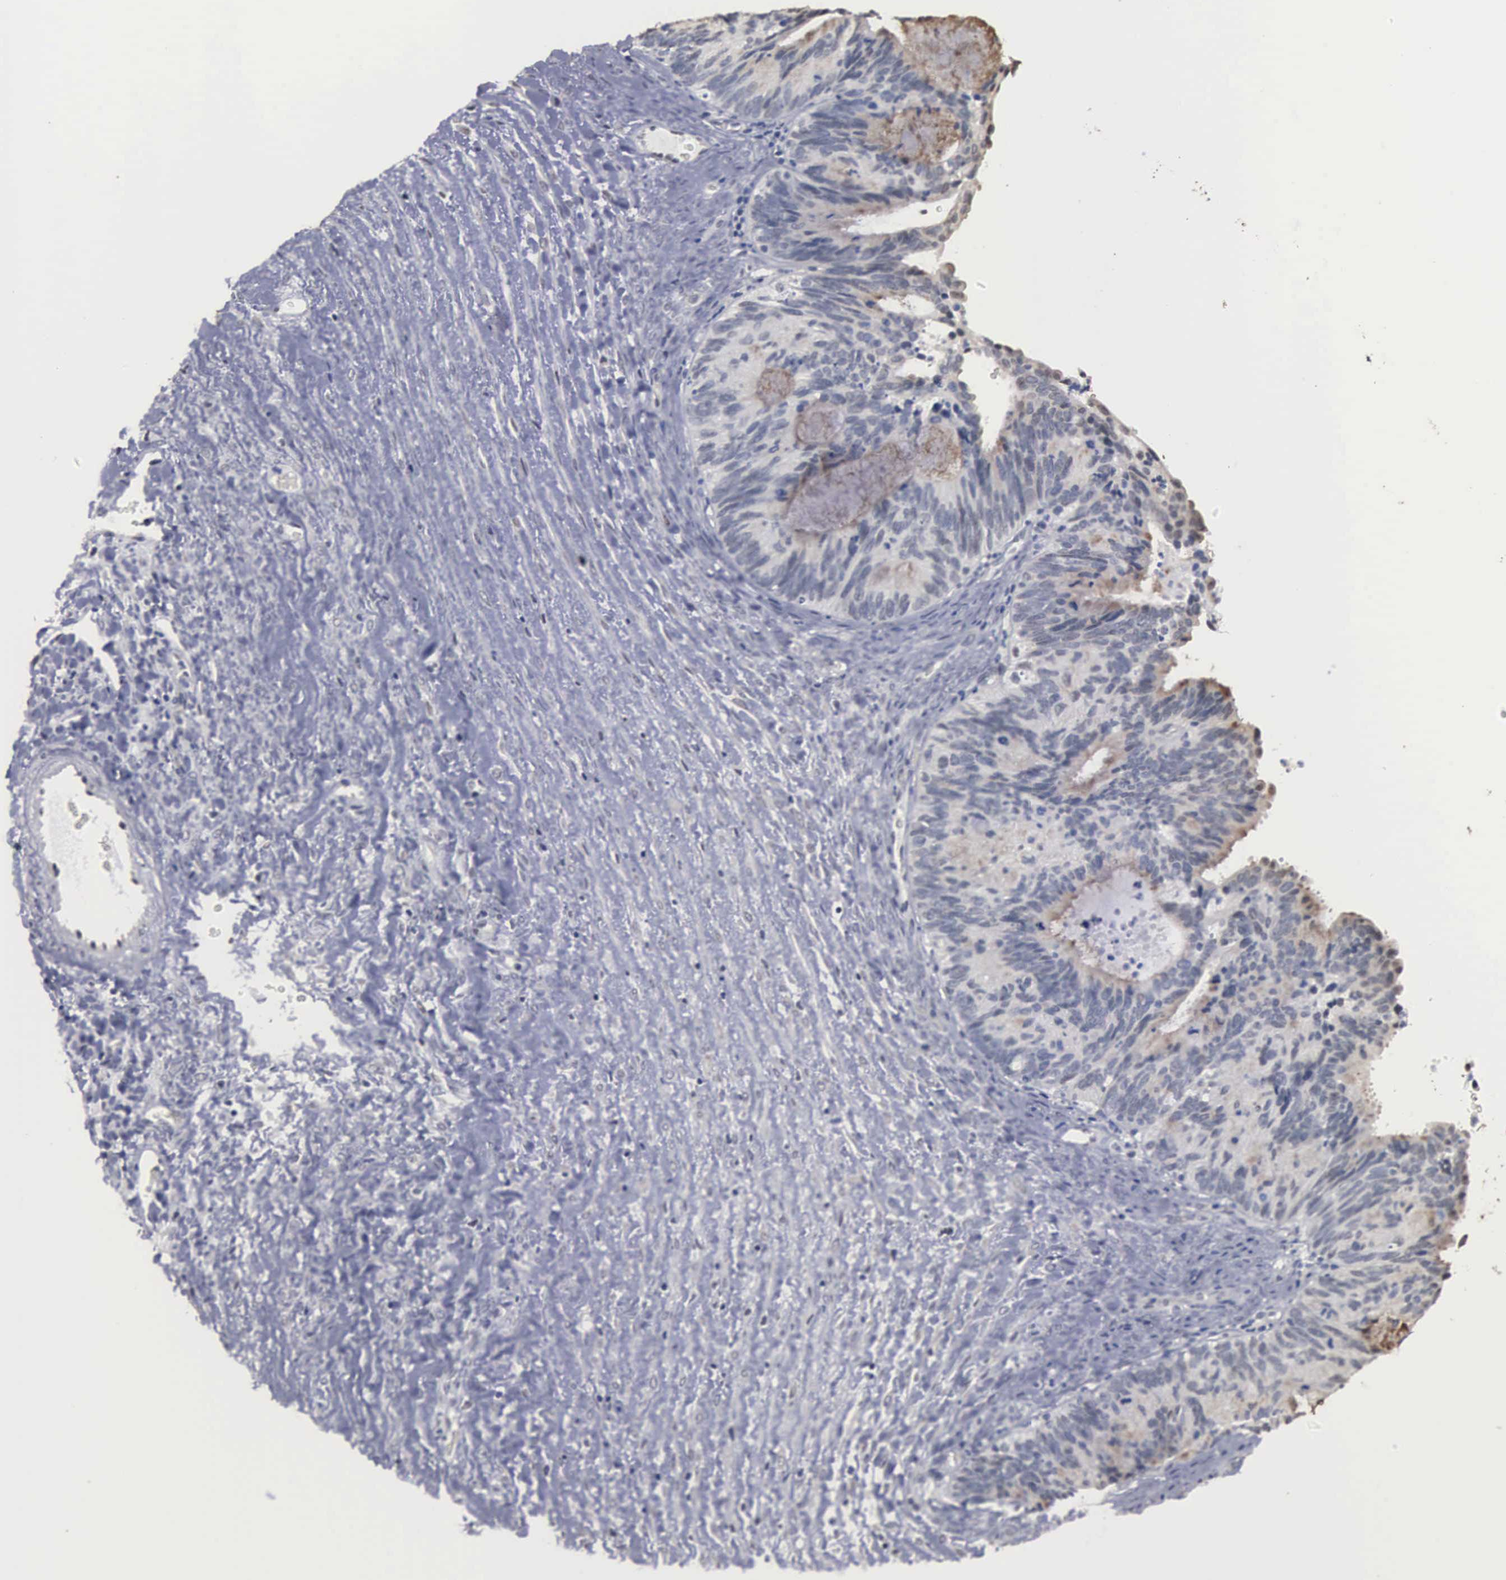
{"staining": {"intensity": "weak", "quantity": "<25%", "location": "cytoplasmic/membranous"}, "tissue": "ovarian cancer", "cell_type": "Tumor cells", "image_type": "cancer", "snomed": [{"axis": "morphology", "description": "Carcinoma, endometroid"}, {"axis": "topography", "description": "Ovary"}], "caption": "Immunohistochemistry of ovarian endometroid carcinoma demonstrates no positivity in tumor cells.", "gene": "UPB1", "patient": {"sex": "female", "age": 52}}